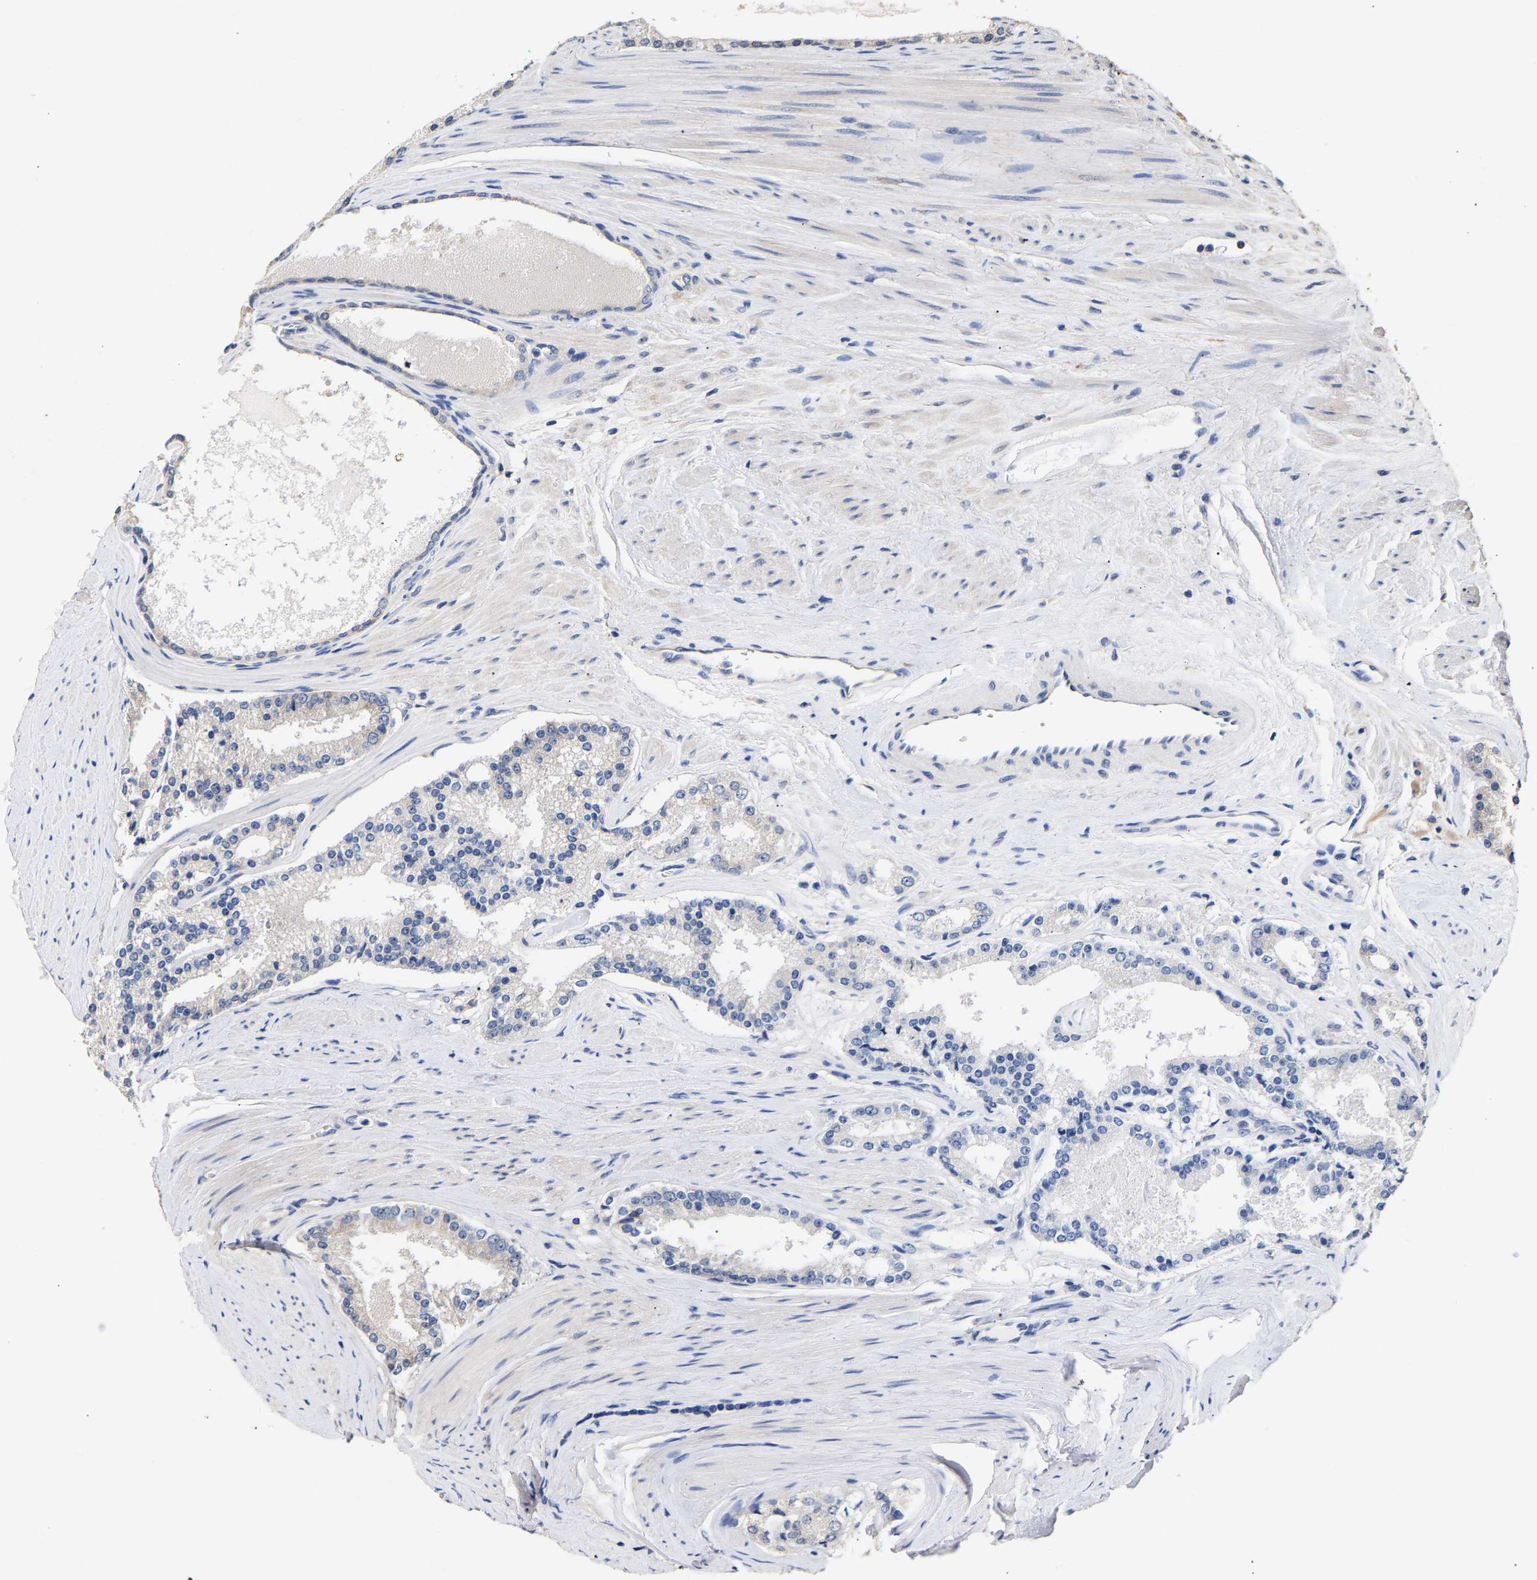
{"staining": {"intensity": "weak", "quantity": "<25%", "location": "cytoplasmic/membranous"}, "tissue": "prostate cancer", "cell_type": "Tumor cells", "image_type": "cancer", "snomed": [{"axis": "morphology", "description": "Adenocarcinoma, Low grade"}, {"axis": "topography", "description": "Prostate"}], "caption": "Immunohistochemical staining of human prostate cancer (low-grade adenocarcinoma) reveals no significant staining in tumor cells.", "gene": "ZNF26", "patient": {"sex": "male", "age": 70}}